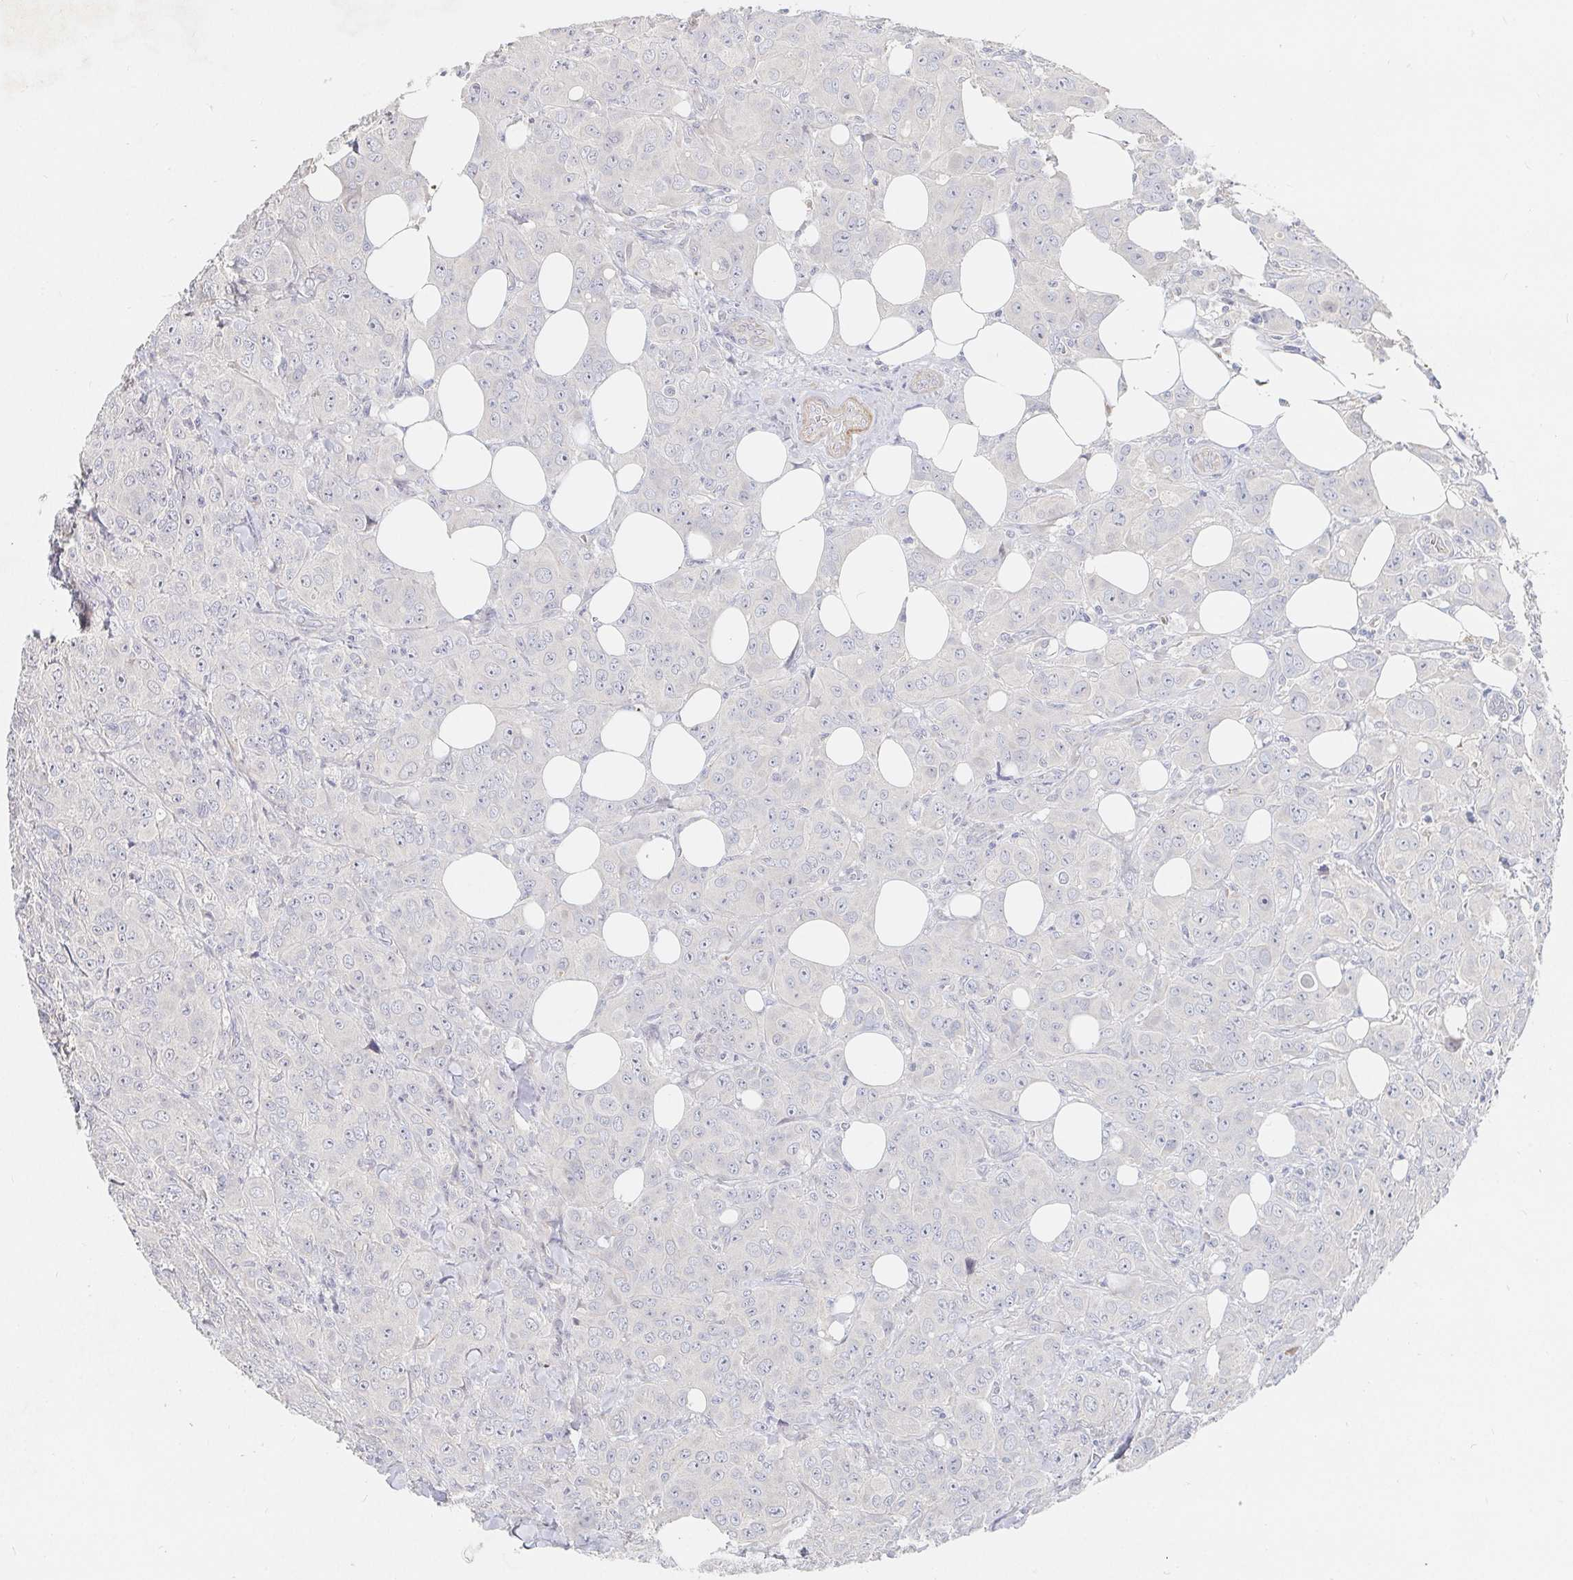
{"staining": {"intensity": "negative", "quantity": "none", "location": "none"}, "tissue": "breast cancer", "cell_type": "Tumor cells", "image_type": "cancer", "snomed": [{"axis": "morphology", "description": "Normal tissue, NOS"}, {"axis": "morphology", "description": "Duct carcinoma"}, {"axis": "topography", "description": "Breast"}], "caption": "Immunohistochemical staining of breast infiltrating ductal carcinoma displays no significant expression in tumor cells.", "gene": "NME9", "patient": {"sex": "female", "age": 43}}